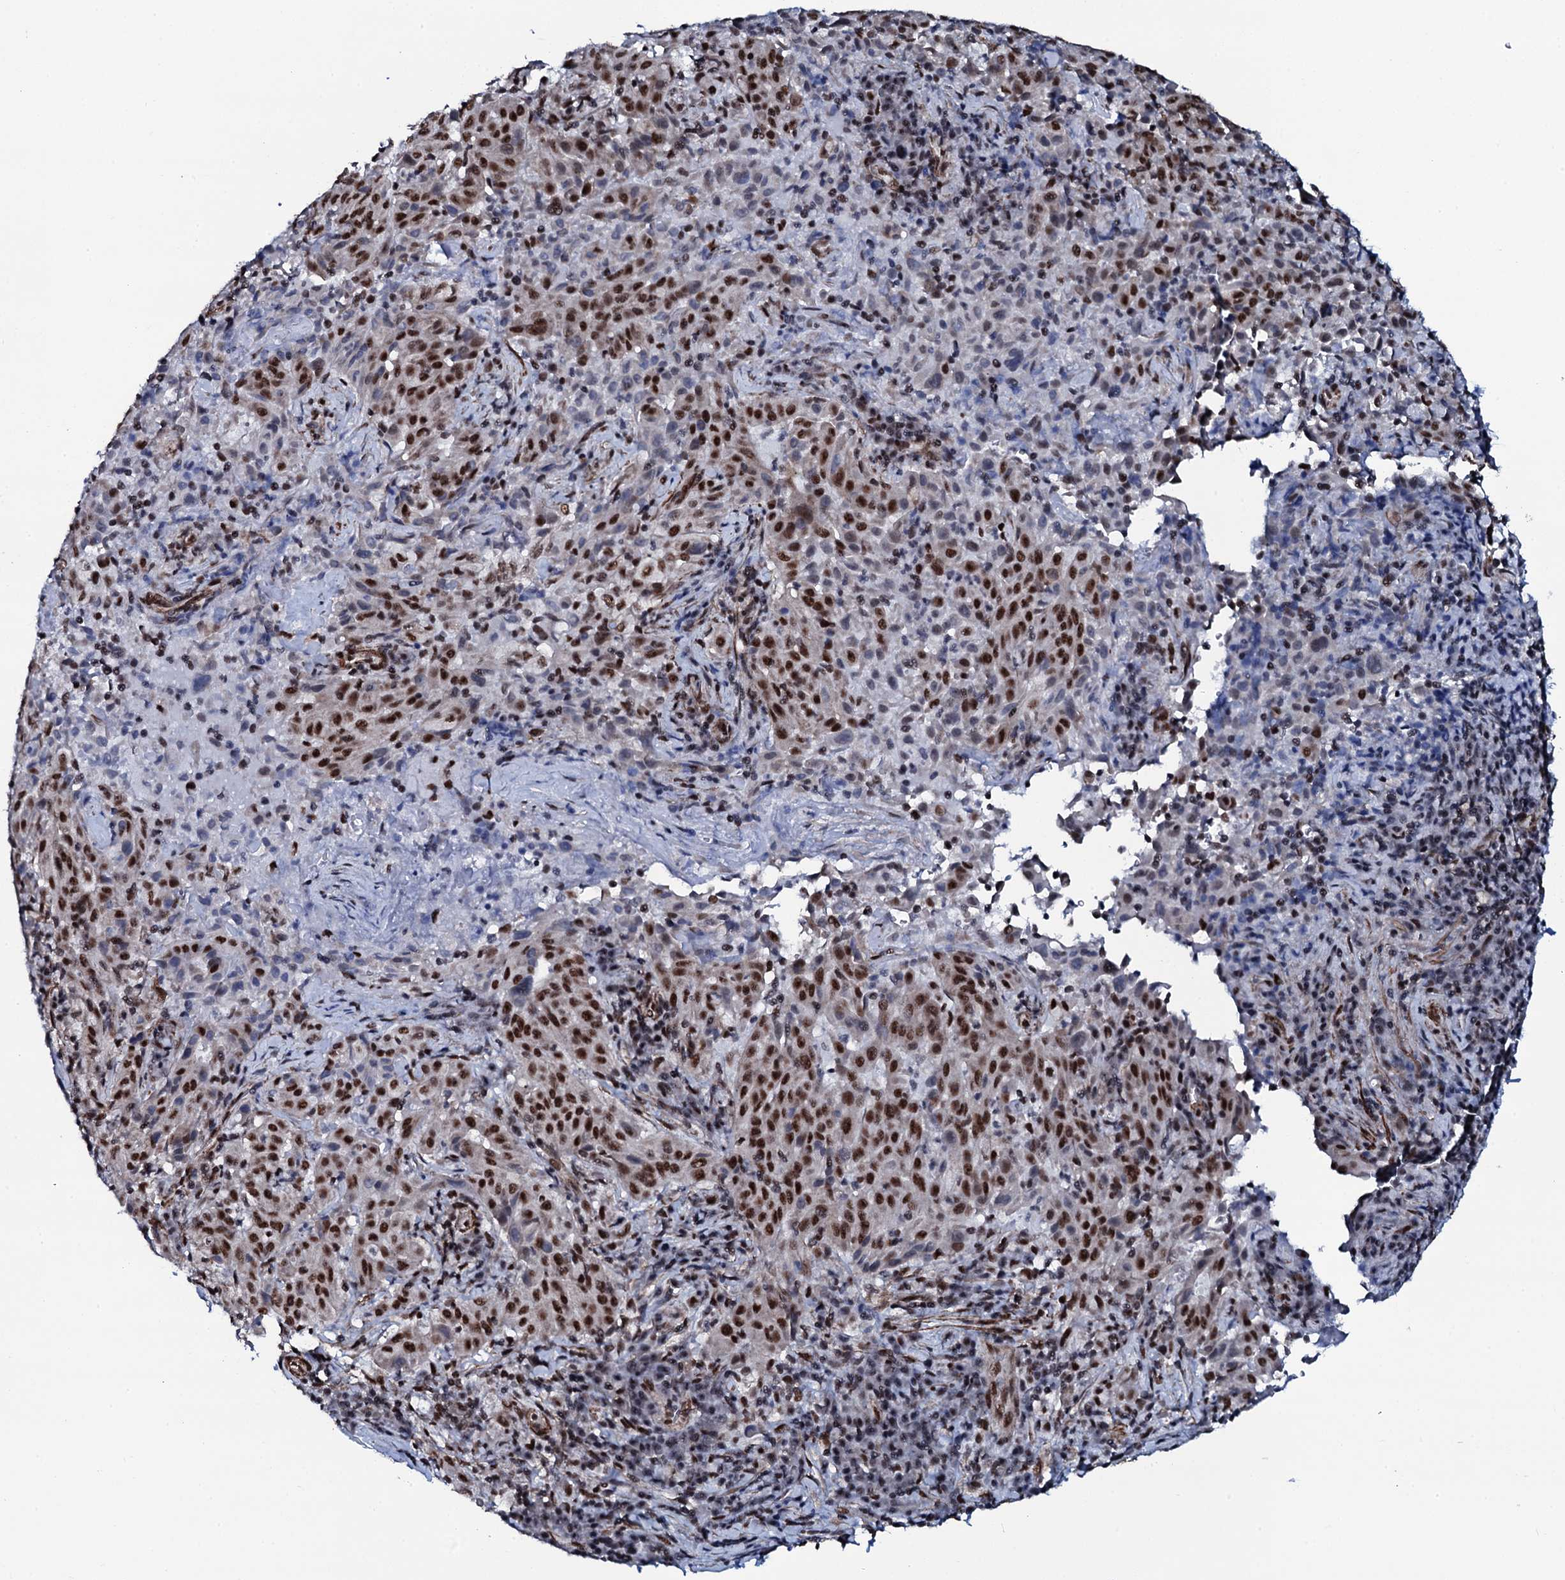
{"staining": {"intensity": "strong", "quantity": "25%-75%", "location": "nuclear"}, "tissue": "pancreatic cancer", "cell_type": "Tumor cells", "image_type": "cancer", "snomed": [{"axis": "morphology", "description": "Adenocarcinoma, NOS"}, {"axis": "topography", "description": "Pancreas"}], "caption": "A histopathology image of human pancreatic cancer (adenocarcinoma) stained for a protein exhibits strong nuclear brown staining in tumor cells. Immunohistochemistry (ihc) stains the protein in brown and the nuclei are stained blue.", "gene": "CWC15", "patient": {"sex": "male", "age": 63}}